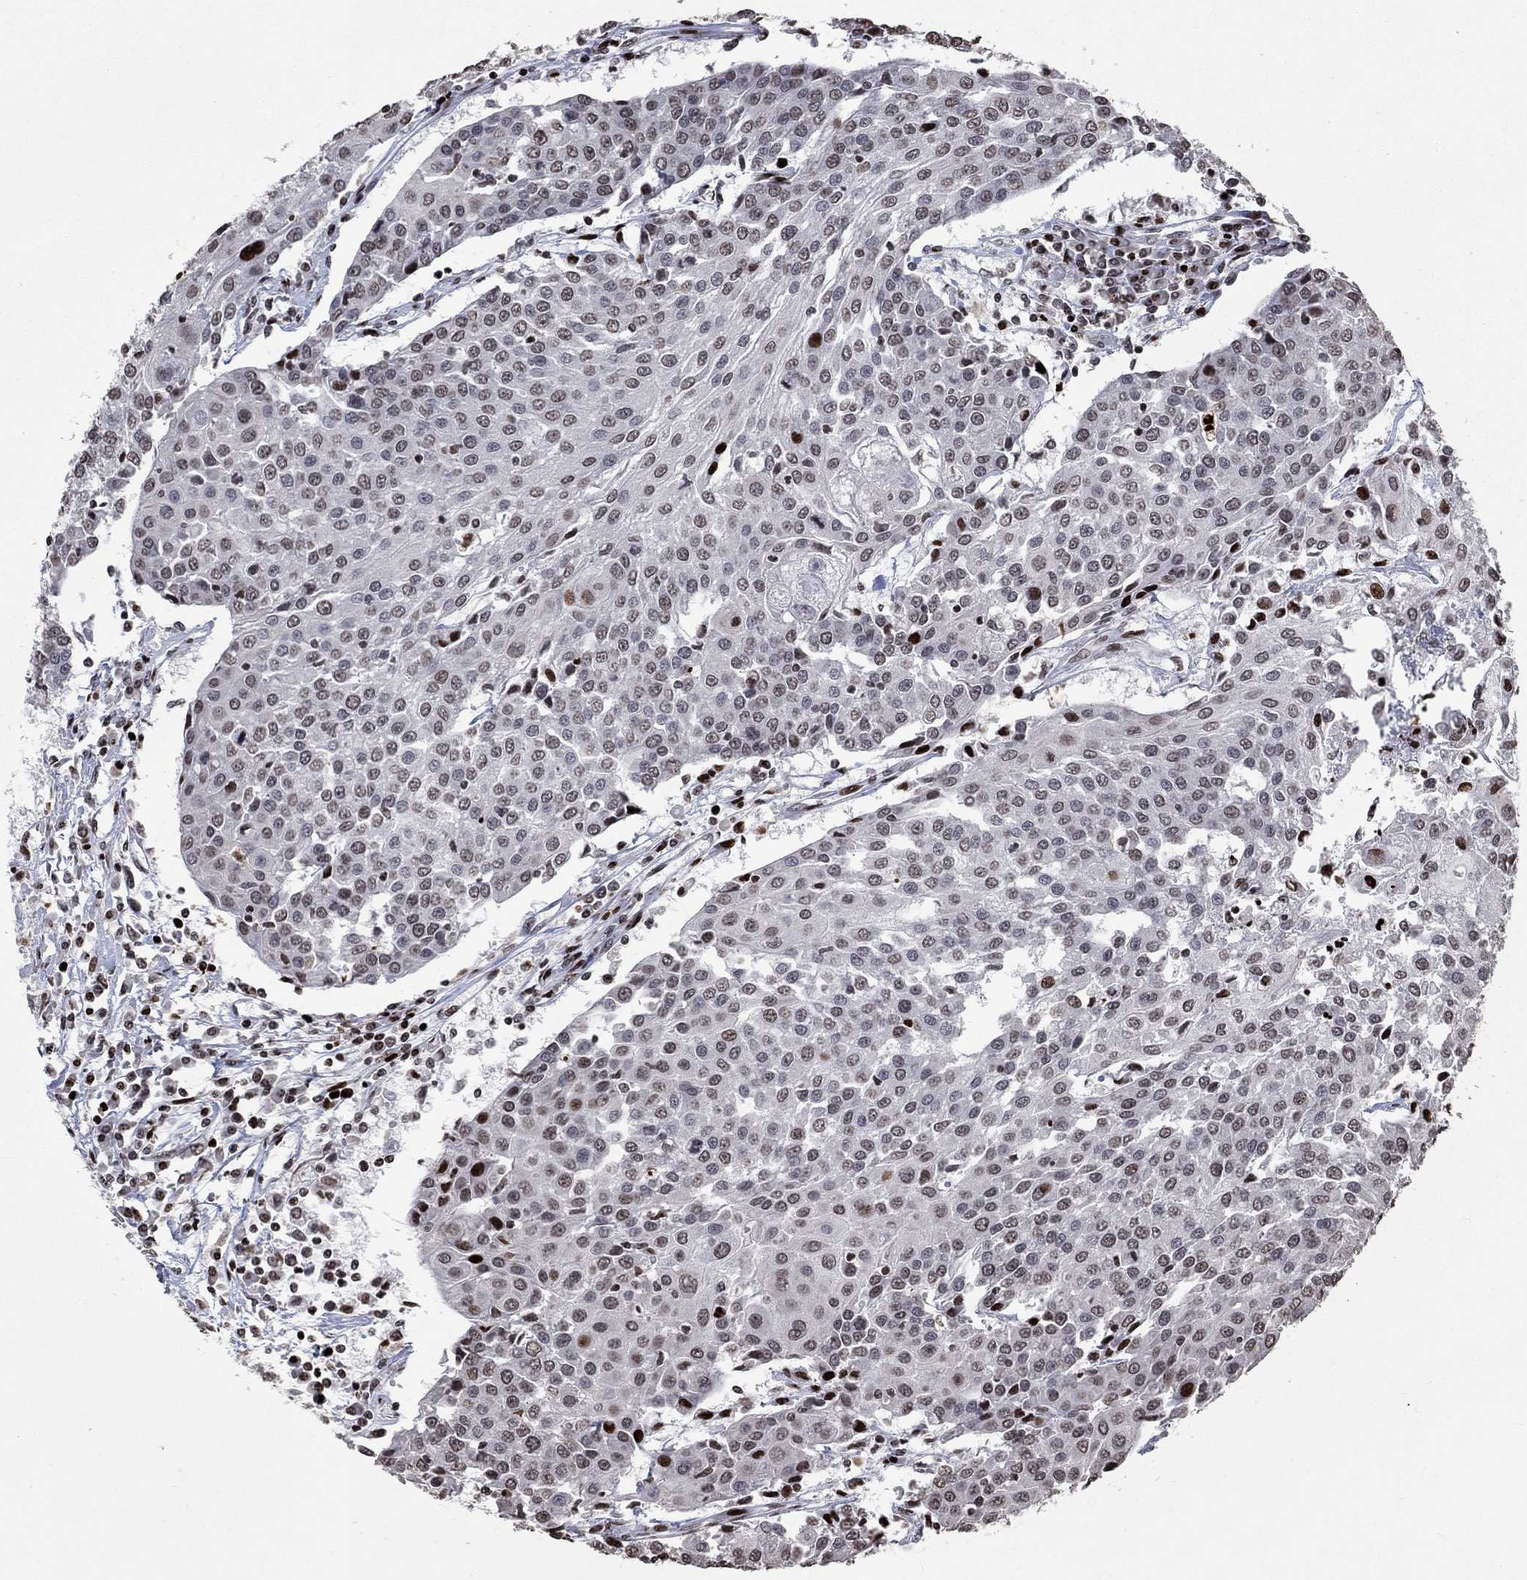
{"staining": {"intensity": "moderate", "quantity": "<25%", "location": "nuclear"}, "tissue": "urothelial cancer", "cell_type": "Tumor cells", "image_type": "cancer", "snomed": [{"axis": "morphology", "description": "Urothelial carcinoma, High grade"}, {"axis": "topography", "description": "Urinary bladder"}], "caption": "Immunohistochemistry (IHC) image of human urothelial cancer stained for a protein (brown), which reveals low levels of moderate nuclear expression in approximately <25% of tumor cells.", "gene": "SRSF3", "patient": {"sex": "female", "age": 85}}